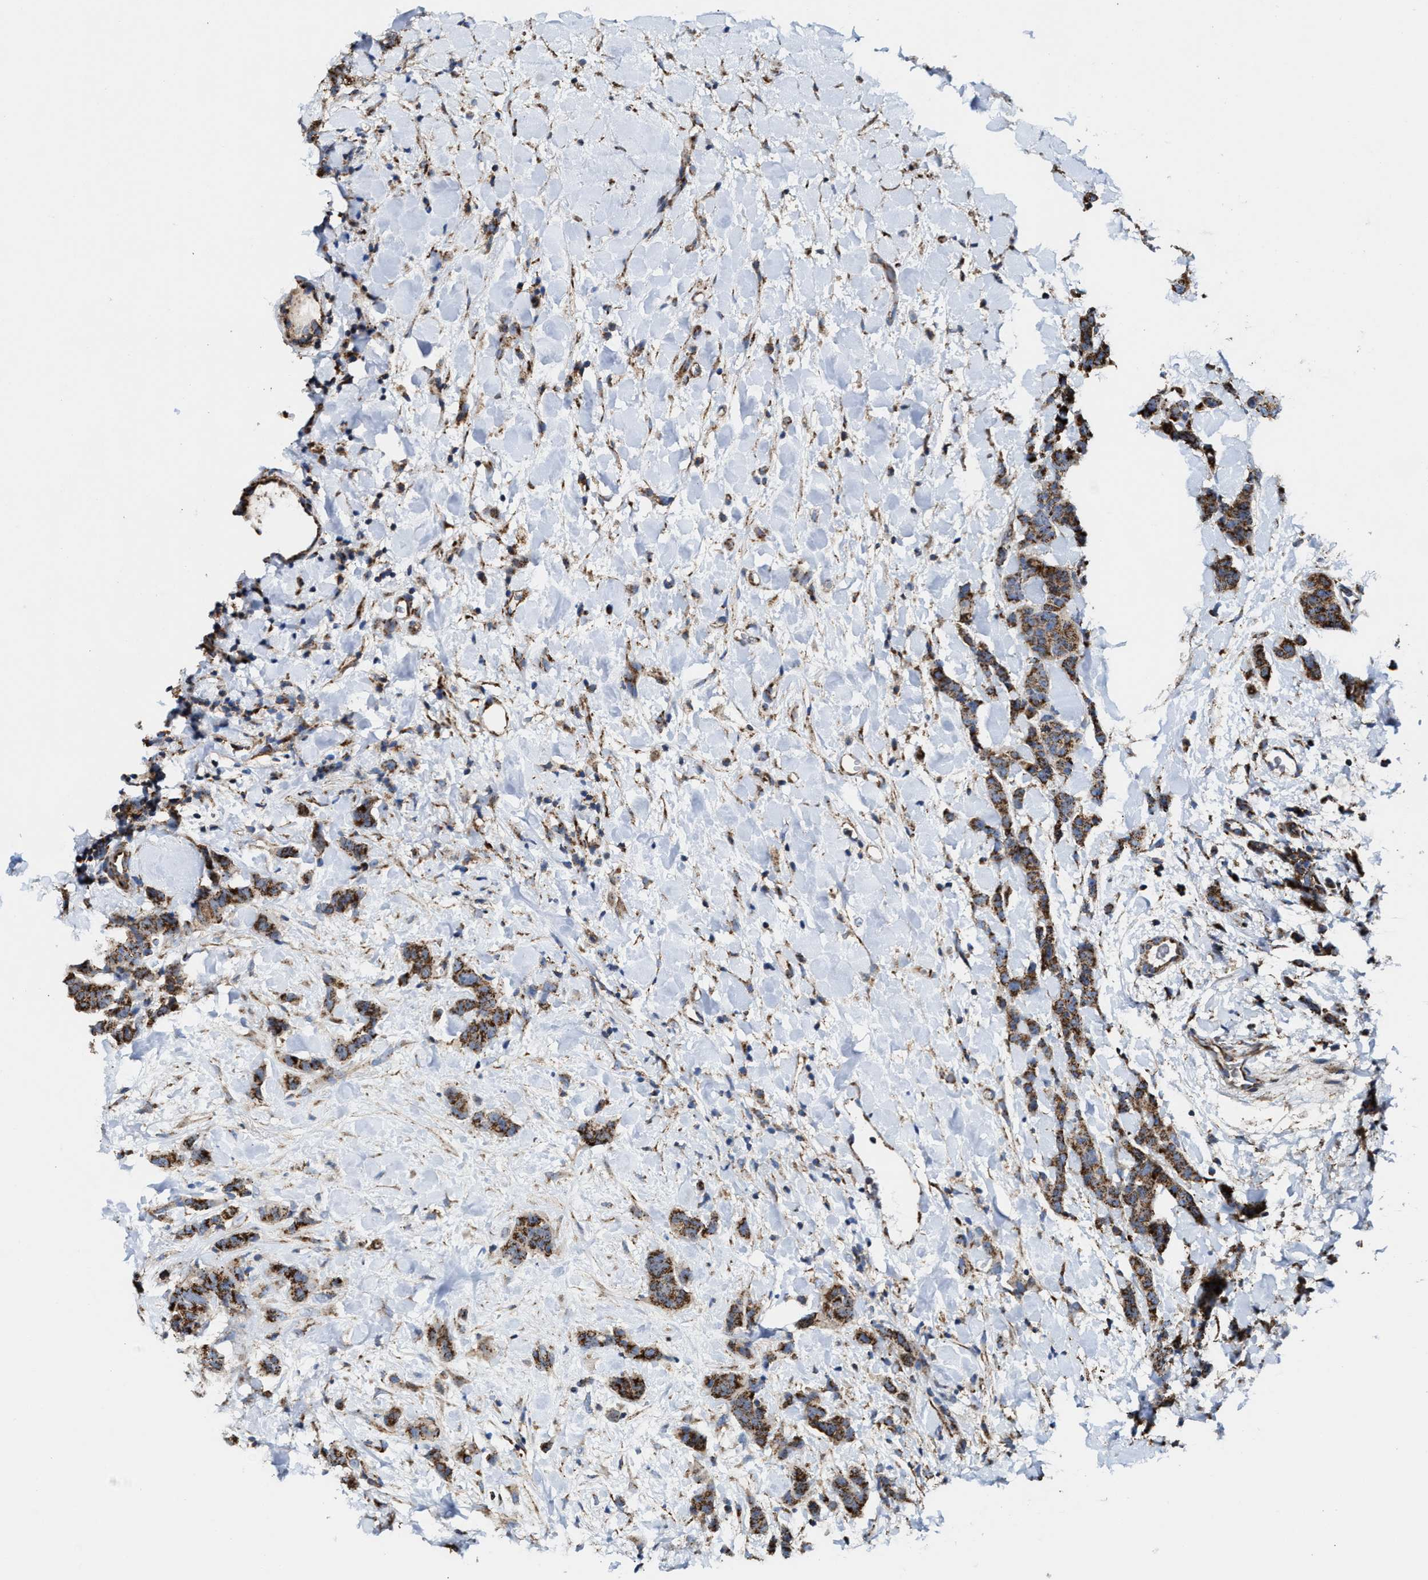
{"staining": {"intensity": "strong", "quantity": ">75%", "location": "cytoplasmic/membranous"}, "tissue": "breast cancer", "cell_type": "Tumor cells", "image_type": "cancer", "snomed": [{"axis": "morphology", "description": "Normal tissue, NOS"}, {"axis": "morphology", "description": "Duct carcinoma"}, {"axis": "topography", "description": "Breast"}], "caption": "Intraductal carcinoma (breast) stained with a brown dye displays strong cytoplasmic/membranous positive staining in about >75% of tumor cells.", "gene": "MECR", "patient": {"sex": "female", "age": 40}}